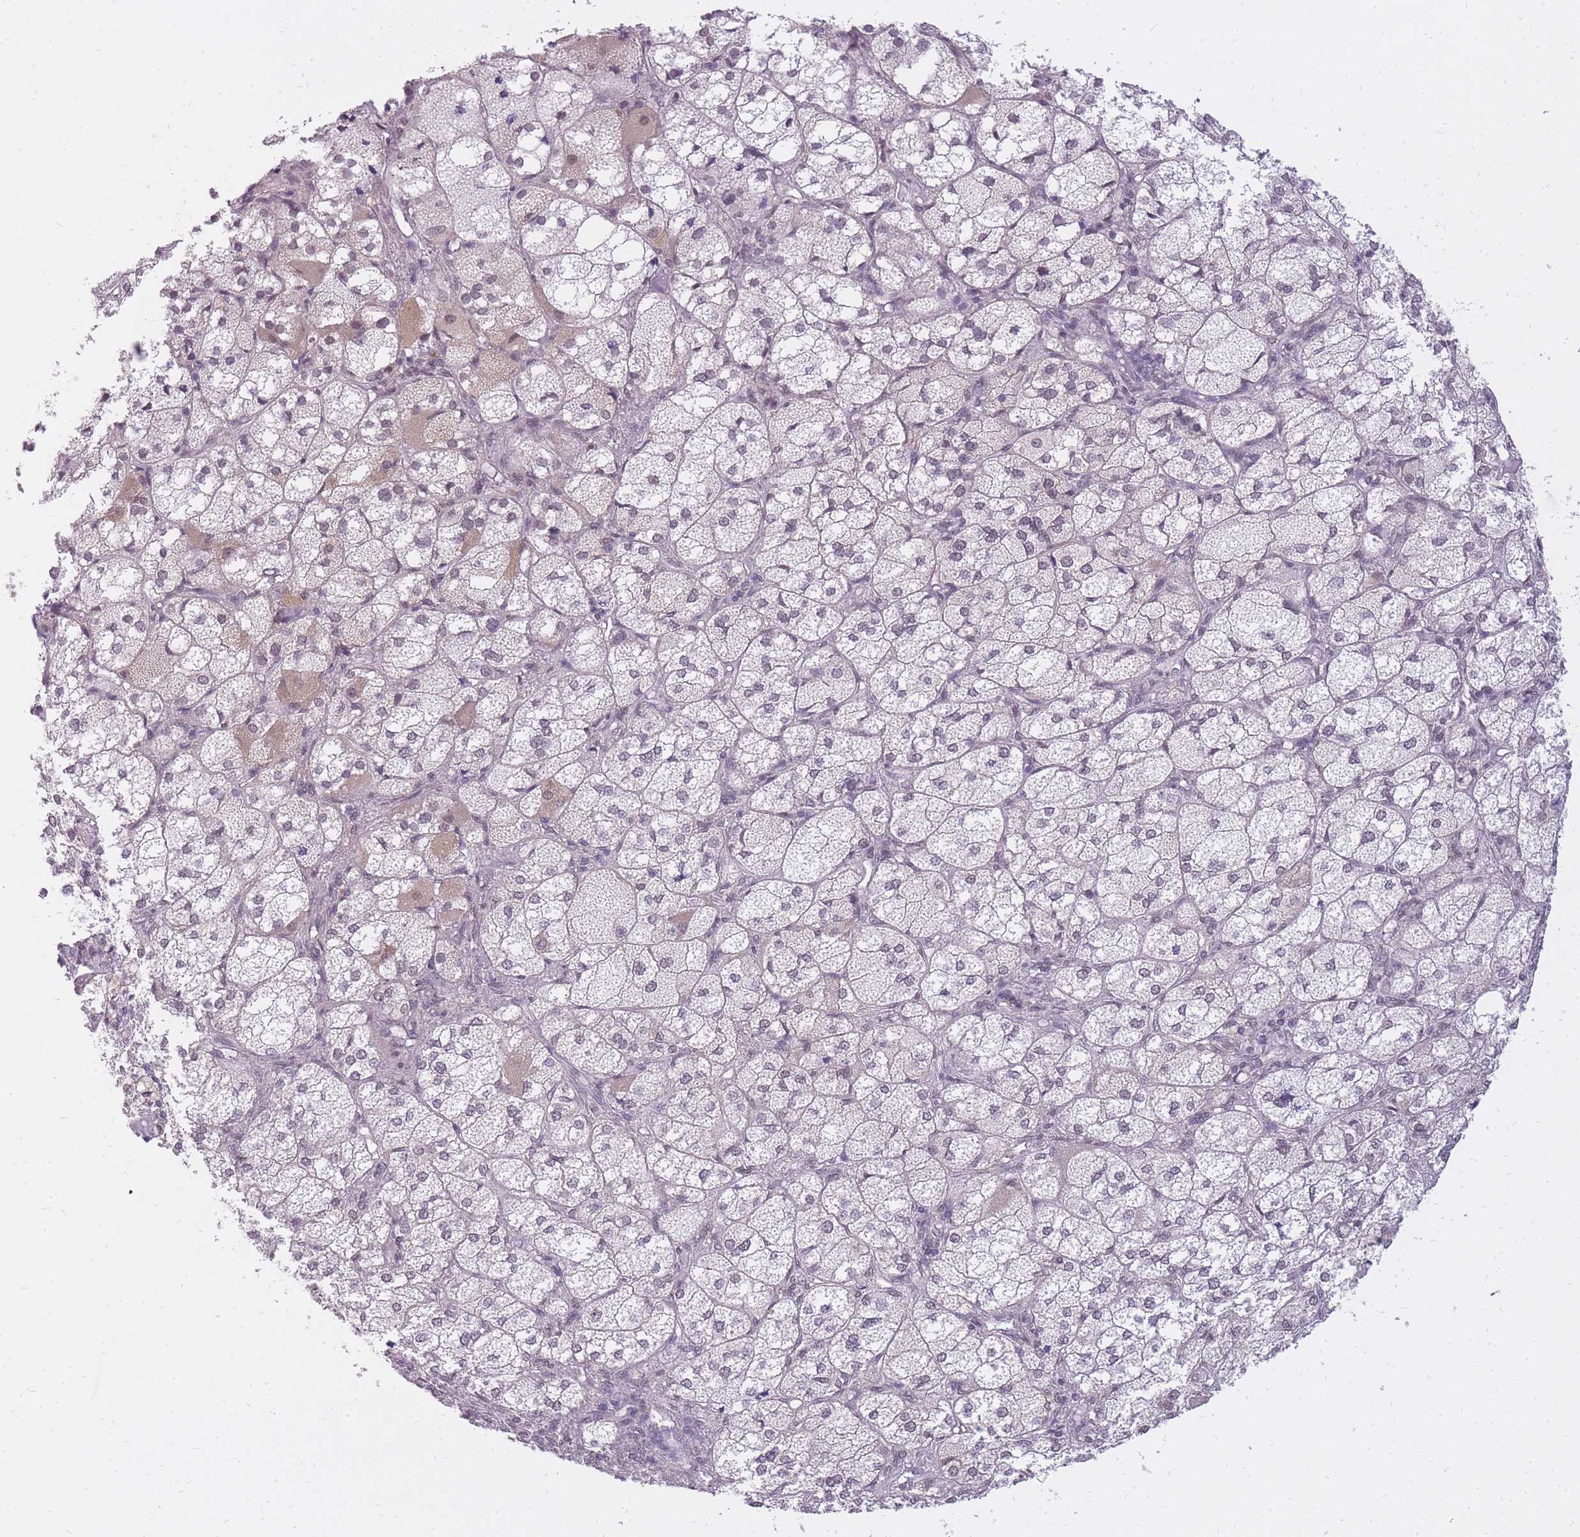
{"staining": {"intensity": "weak", "quantity": "25%-75%", "location": "nuclear"}, "tissue": "adrenal gland", "cell_type": "Glandular cells", "image_type": "normal", "snomed": [{"axis": "morphology", "description": "Normal tissue, NOS"}, {"axis": "topography", "description": "Adrenal gland"}], "caption": "Immunohistochemical staining of benign human adrenal gland exhibits low levels of weak nuclear staining in about 25%-75% of glandular cells.", "gene": "TIGD1", "patient": {"sex": "female", "age": 61}}